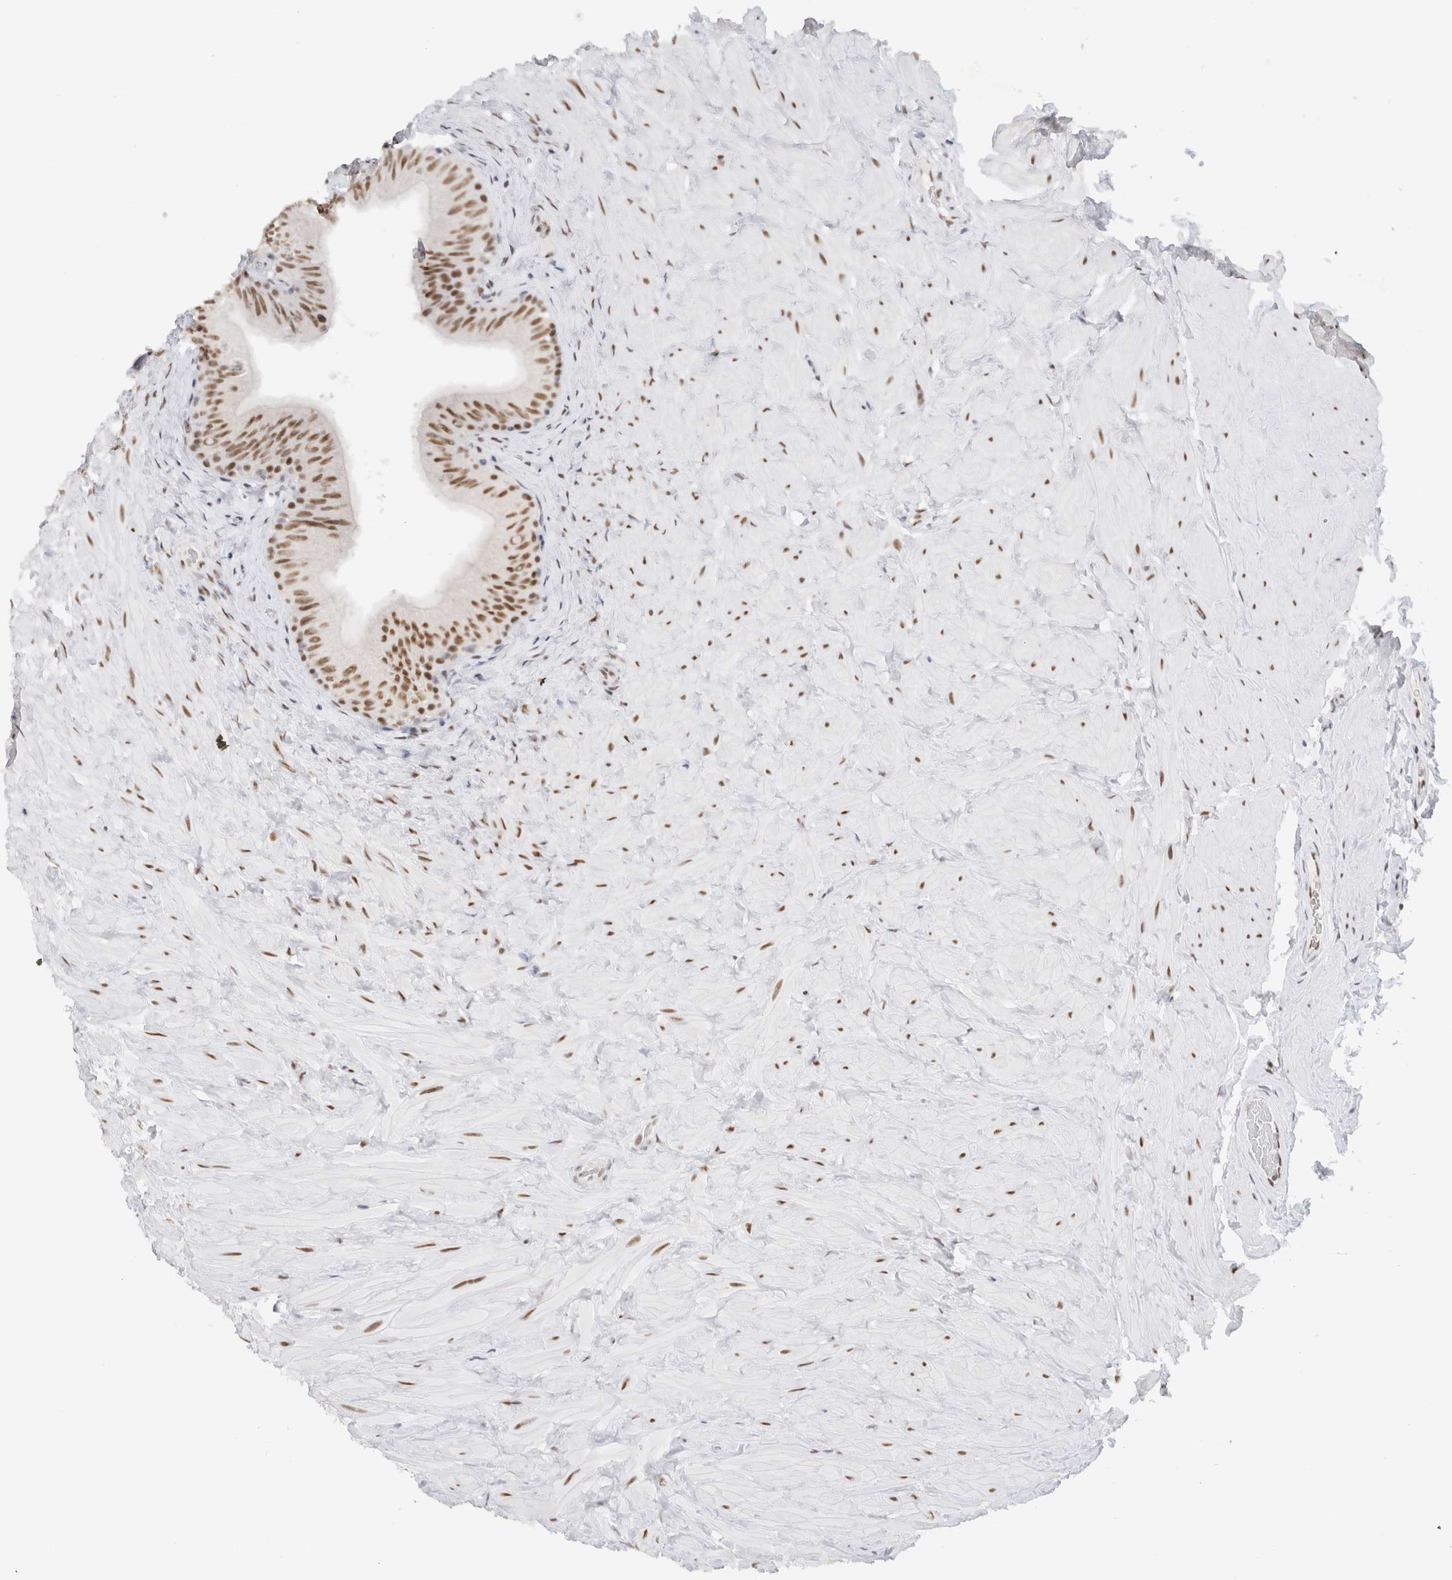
{"staining": {"intensity": "moderate", "quantity": ">75%", "location": "nuclear"}, "tissue": "epididymis", "cell_type": "Glandular cells", "image_type": "normal", "snomed": [{"axis": "morphology", "description": "Normal tissue, NOS"}, {"axis": "topography", "description": "Vascular tissue"}, {"axis": "topography", "description": "Epididymis"}], "caption": "Epididymis stained with DAB (3,3'-diaminobenzidine) immunohistochemistry (IHC) exhibits medium levels of moderate nuclear staining in approximately >75% of glandular cells.", "gene": "COPS7A", "patient": {"sex": "male", "age": 49}}